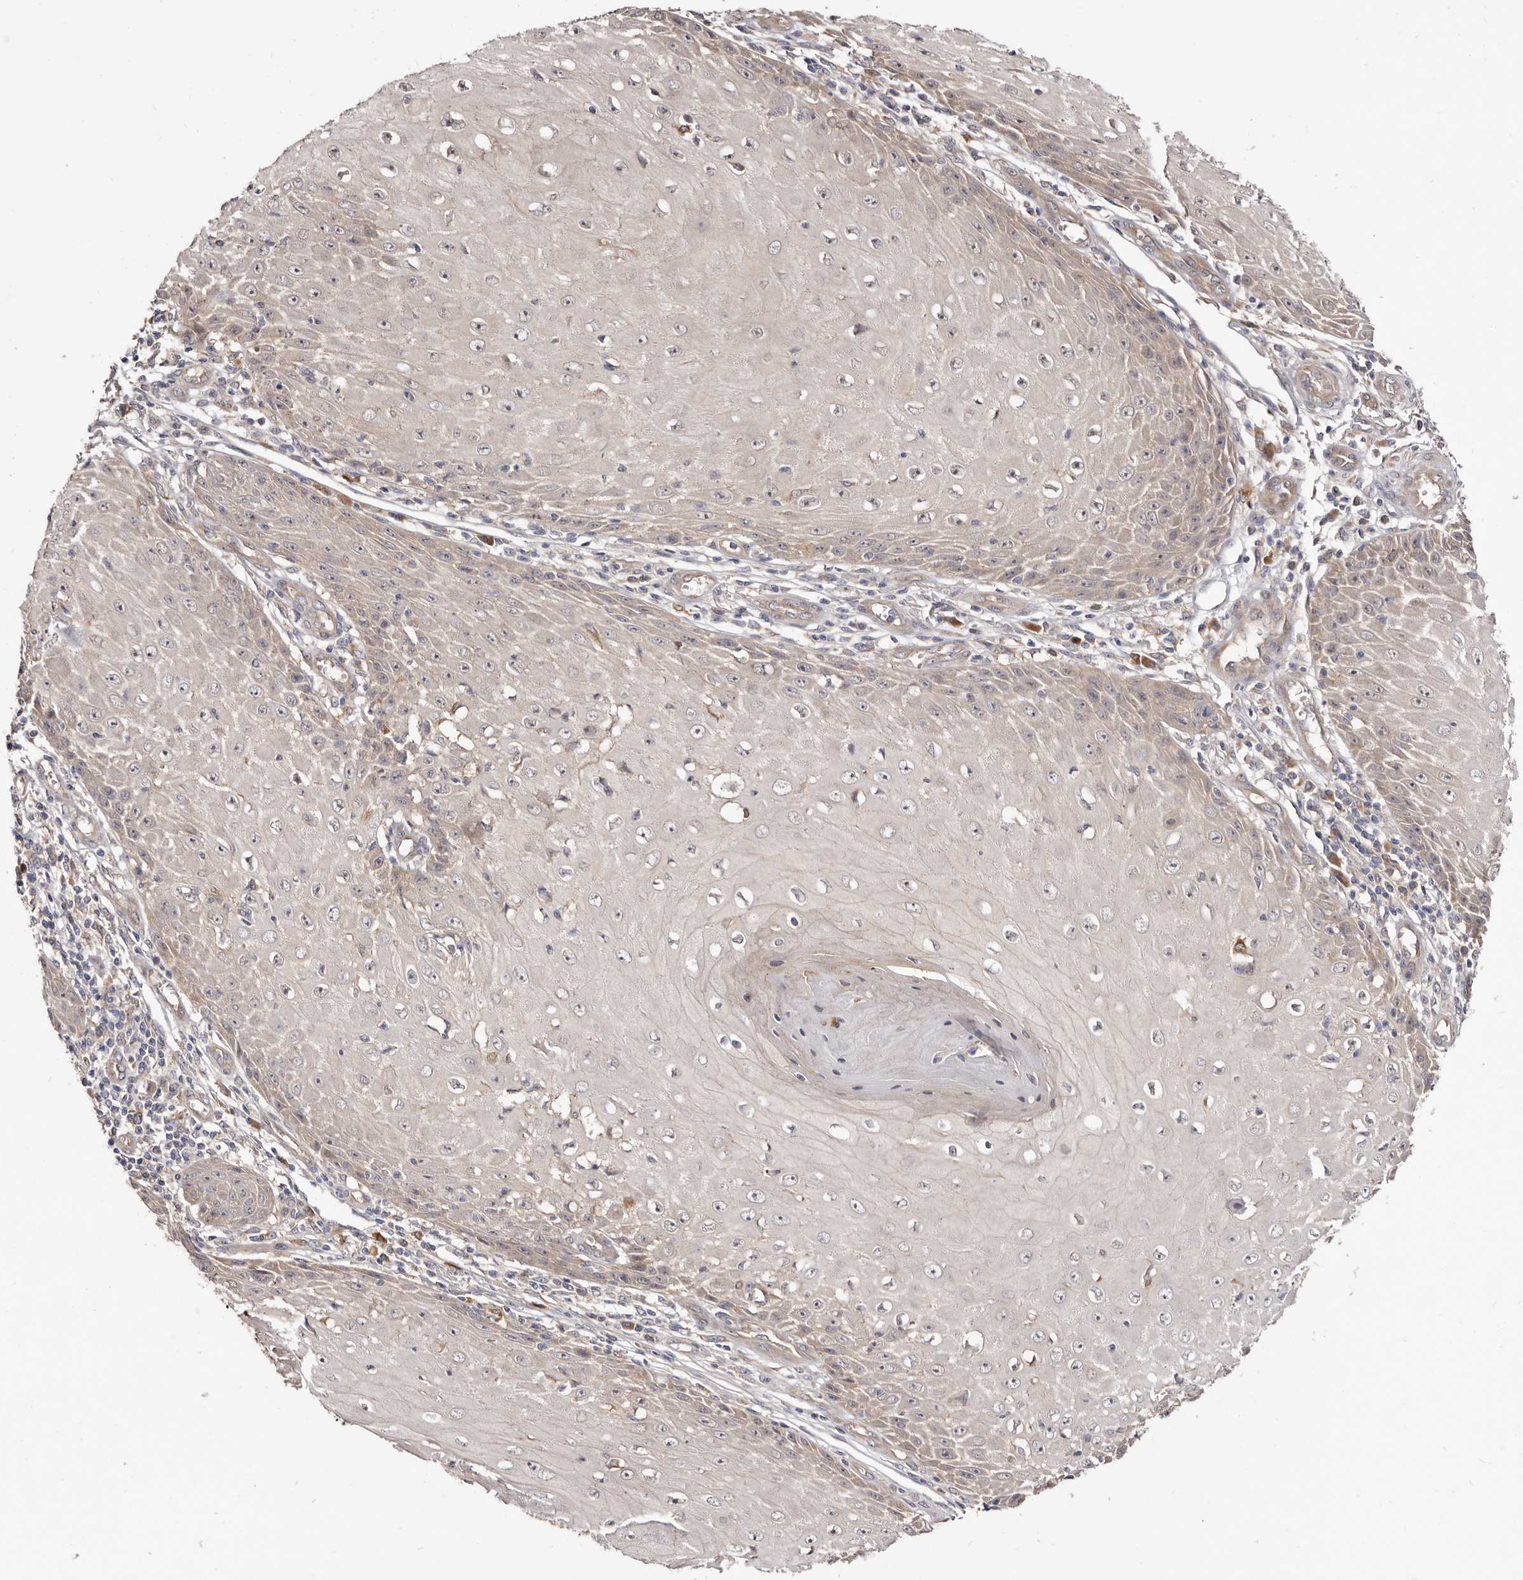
{"staining": {"intensity": "negative", "quantity": "none", "location": "none"}, "tissue": "skin cancer", "cell_type": "Tumor cells", "image_type": "cancer", "snomed": [{"axis": "morphology", "description": "Squamous cell carcinoma, NOS"}, {"axis": "topography", "description": "Skin"}], "caption": "Skin cancer (squamous cell carcinoma) stained for a protein using IHC displays no positivity tumor cells.", "gene": "GPATCH4", "patient": {"sex": "female", "age": 73}}